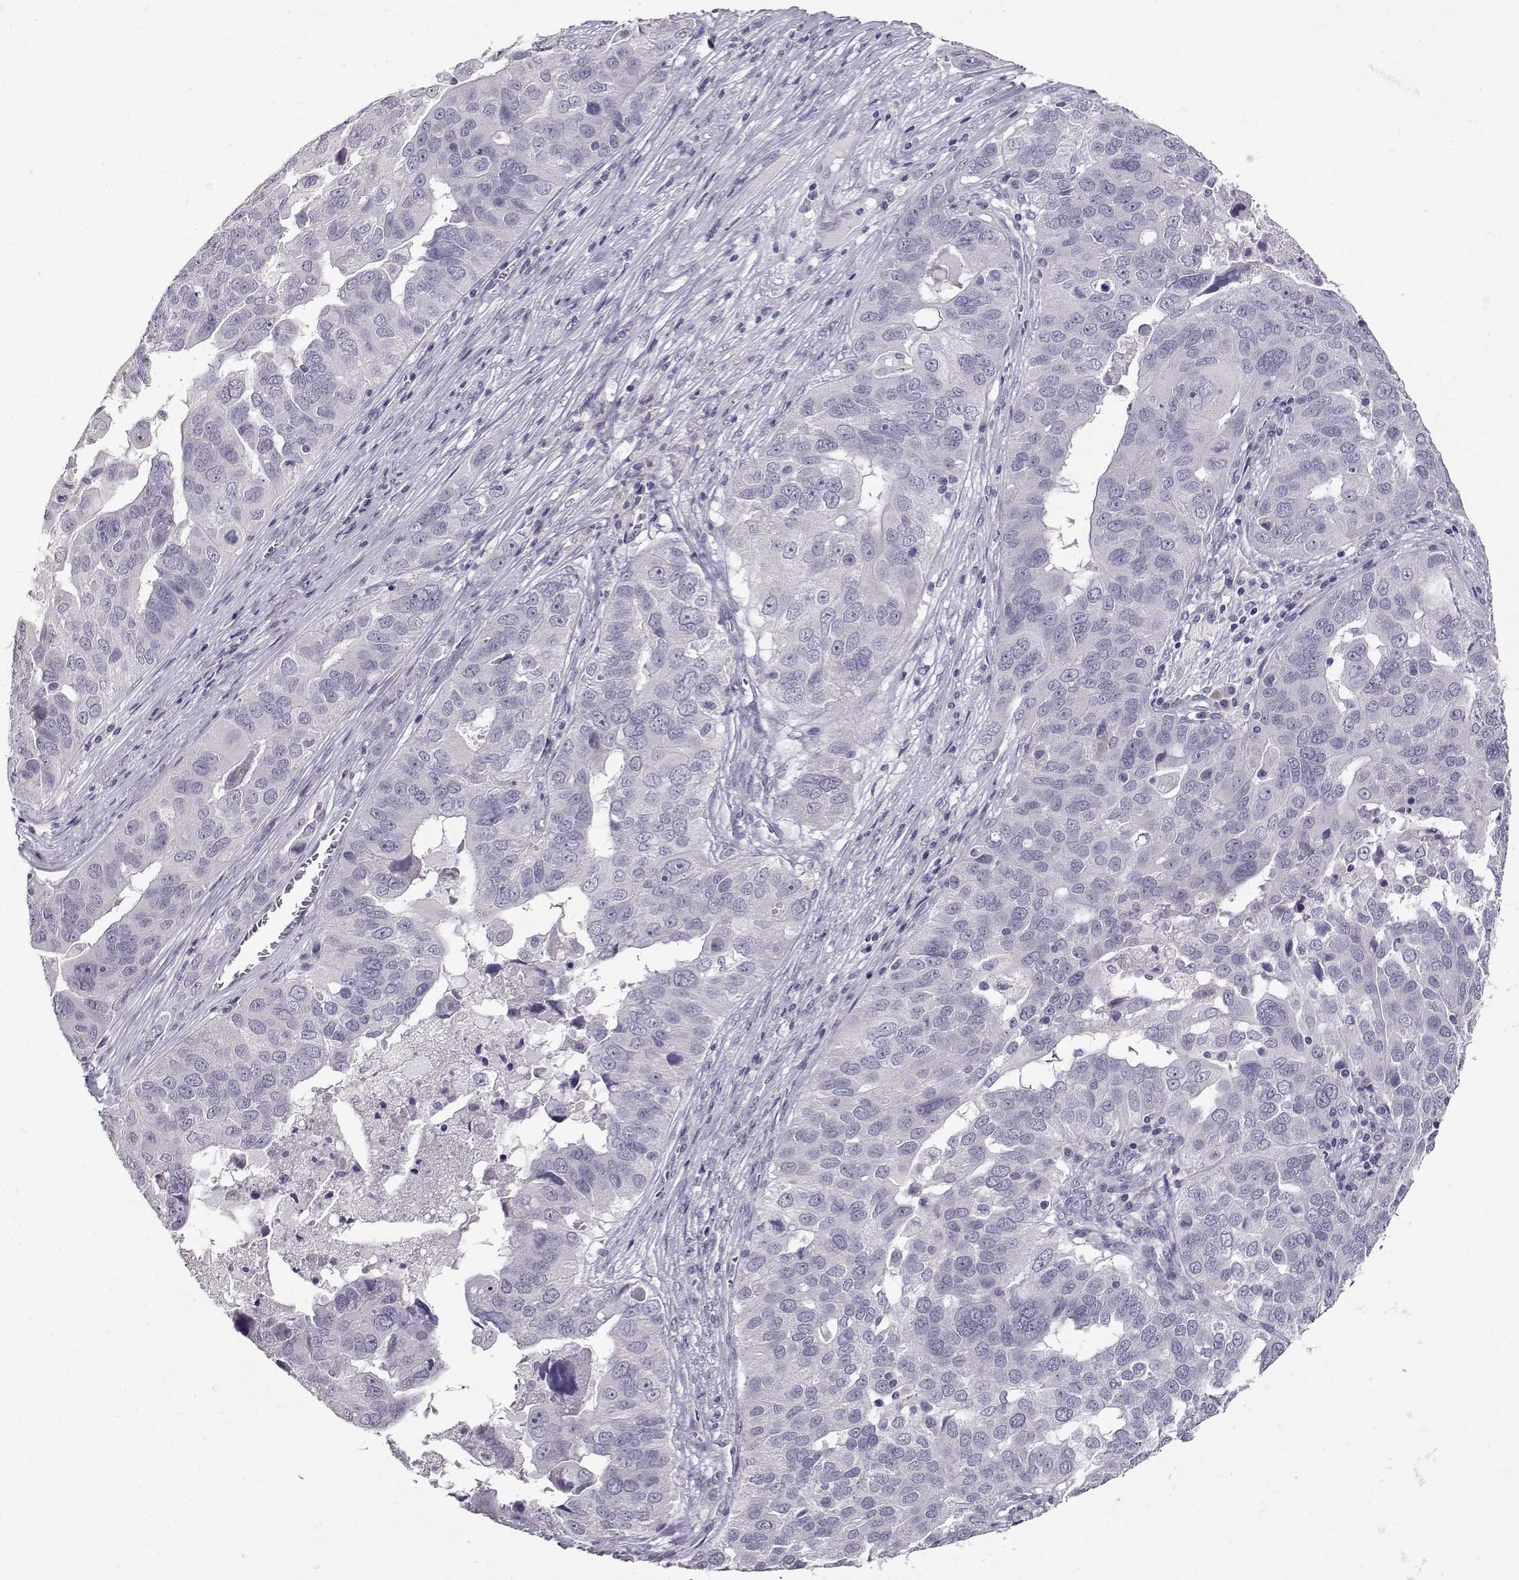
{"staining": {"intensity": "negative", "quantity": "none", "location": "none"}, "tissue": "ovarian cancer", "cell_type": "Tumor cells", "image_type": "cancer", "snomed": [{"axis": "morphology", "description": "Carcinoma, endometroid"}, {"axis": "topography", "description": "Soft tissue"}, {"axis": "topography", "description": "Ovary"}], "caption": "Immunohistochemical staining of ovarian cancer (endometroid carcinoma) displays no significant expression in tumor cells. (IHC, brightfield microscopy, high magnification).", "gene": "RHOXF2", "patient": {"sex": "female", "age": 52}}